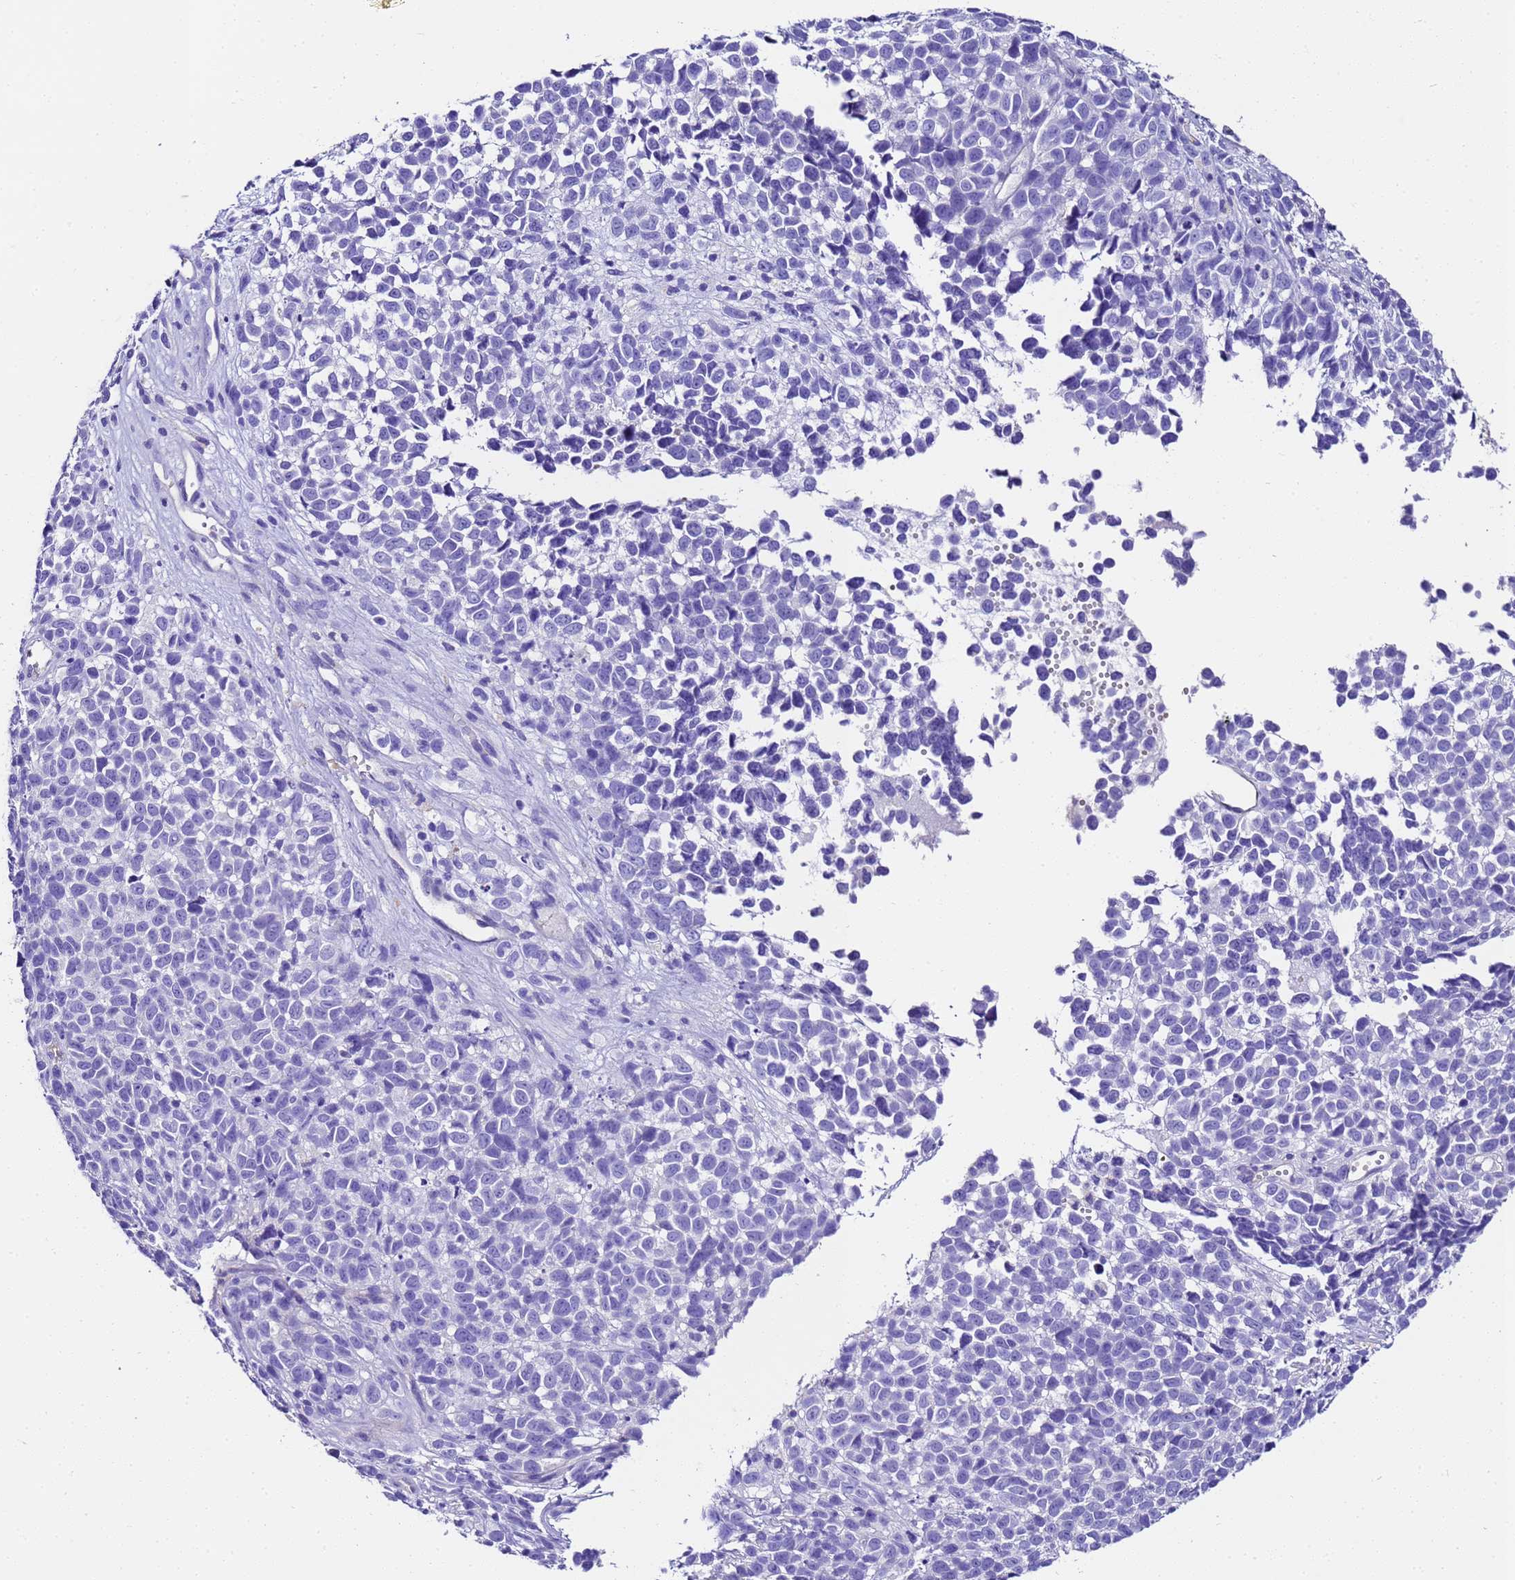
{"staining": {"intensity": "negative", "quantity": "none", "location": "none"}, "tissue": "melanoma", "cell_type": "Tumor cells", "image_type": "cancer", "snomed": [{"axis": "morphology", "description": "Malignant melanoma, NOS"}, {"axis": "topography", "description": "Nose, NOS"}], "caption": "Immunohistochemical staining of human melanoma displays no significant positivity in tumor cells.", "gene": "UGT2A1", "patient": {"sex": "female", "age": 48}}